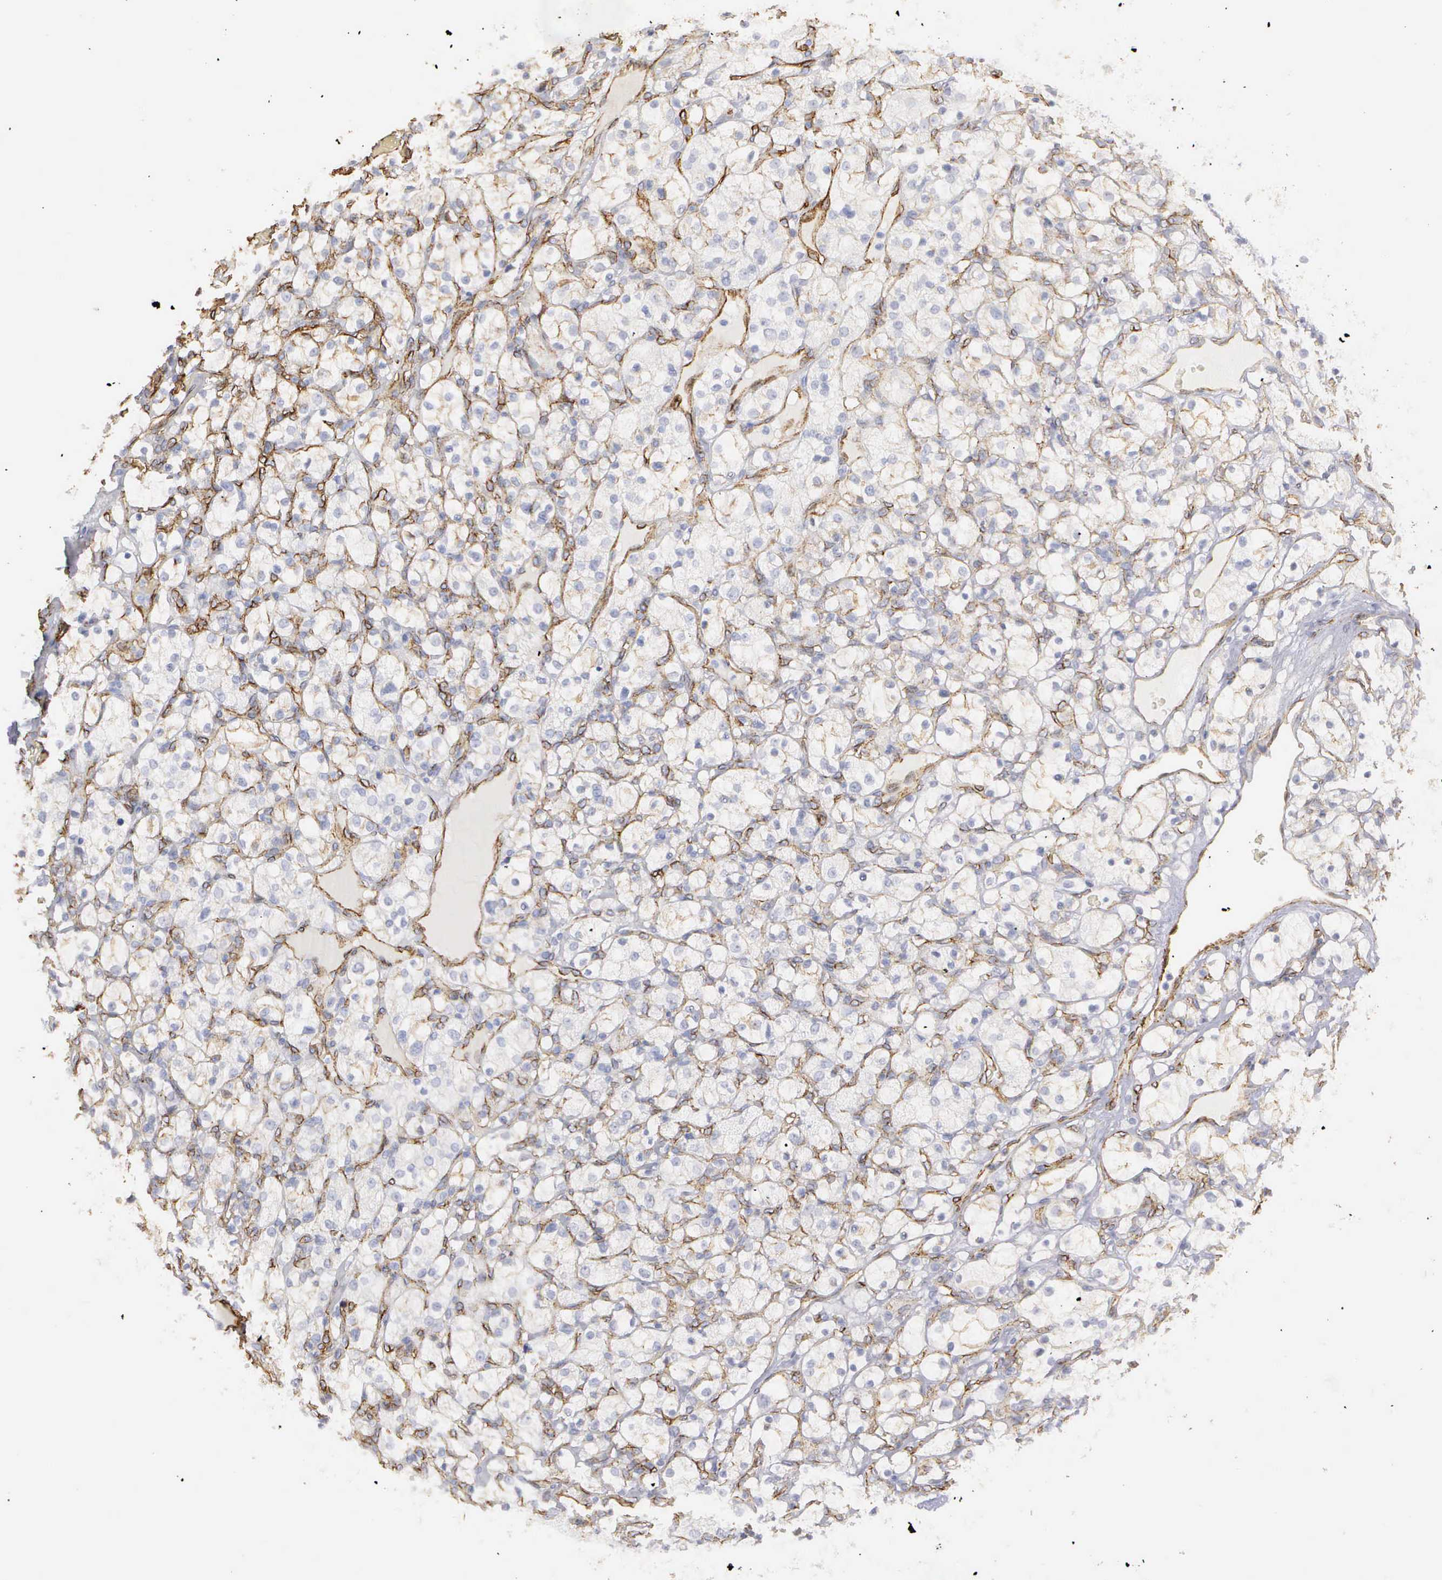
{"staining": {"intensity": "negative", "quantity": "none", "location": "none"}, "tissue": "renal cancer", "cell_type": "Tumor cells", "image_type": "cancer", "snomed": [{"axis": "morphology", "description": "Adenocarcinoma, NOS"}, {"axis": "topography", "description": "Kidney"}], "caption": "A high-resolution image shows immunohistochemistry staining of renal cancer, which demonstrates no significant positivity in tumor cells. (DAB IHC, high magnification).", "gene": "MAGEB10", "patient": {"sex": "female", "age": 83}}